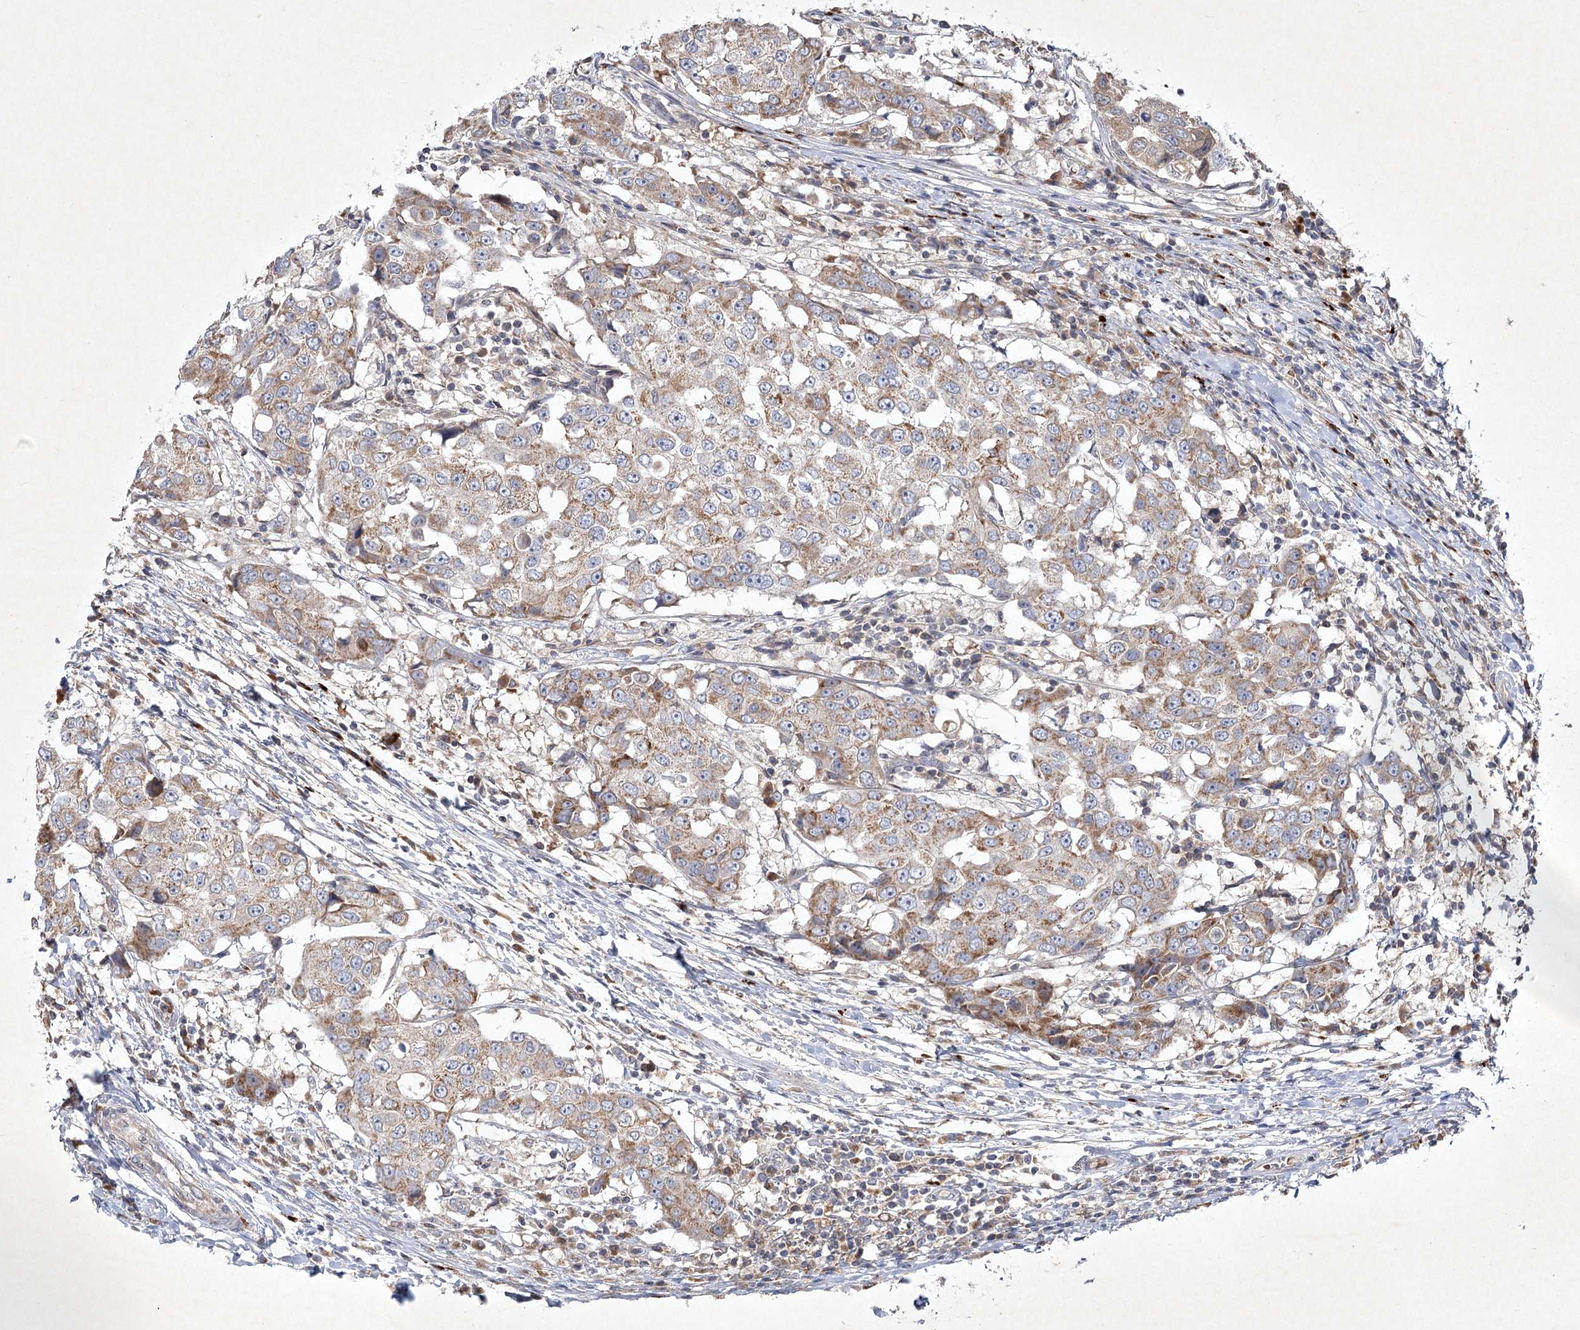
{"staining": {"intensity": "weak", "quantity": ">75%", "location": "cytoplasmic/membranous"}, "tissue": "breast cancer", "cell_type": "Tumor cells", "image_type": "cancer", "snomed": [{"axis": "morphology", "description": "Duct carcinoma"}, {"axis": "topography", "description": "Breast"}], "caption": "Immunohistochemistry (DAB) staining of breast cancer (infiltrating ductal carcinoma) demonstrates weak cytoplasmic/membranous protein expression in about >75% of tumor cells.", "gene": "PYROXD2", "patient": {"sex": "female", "age": 27}}